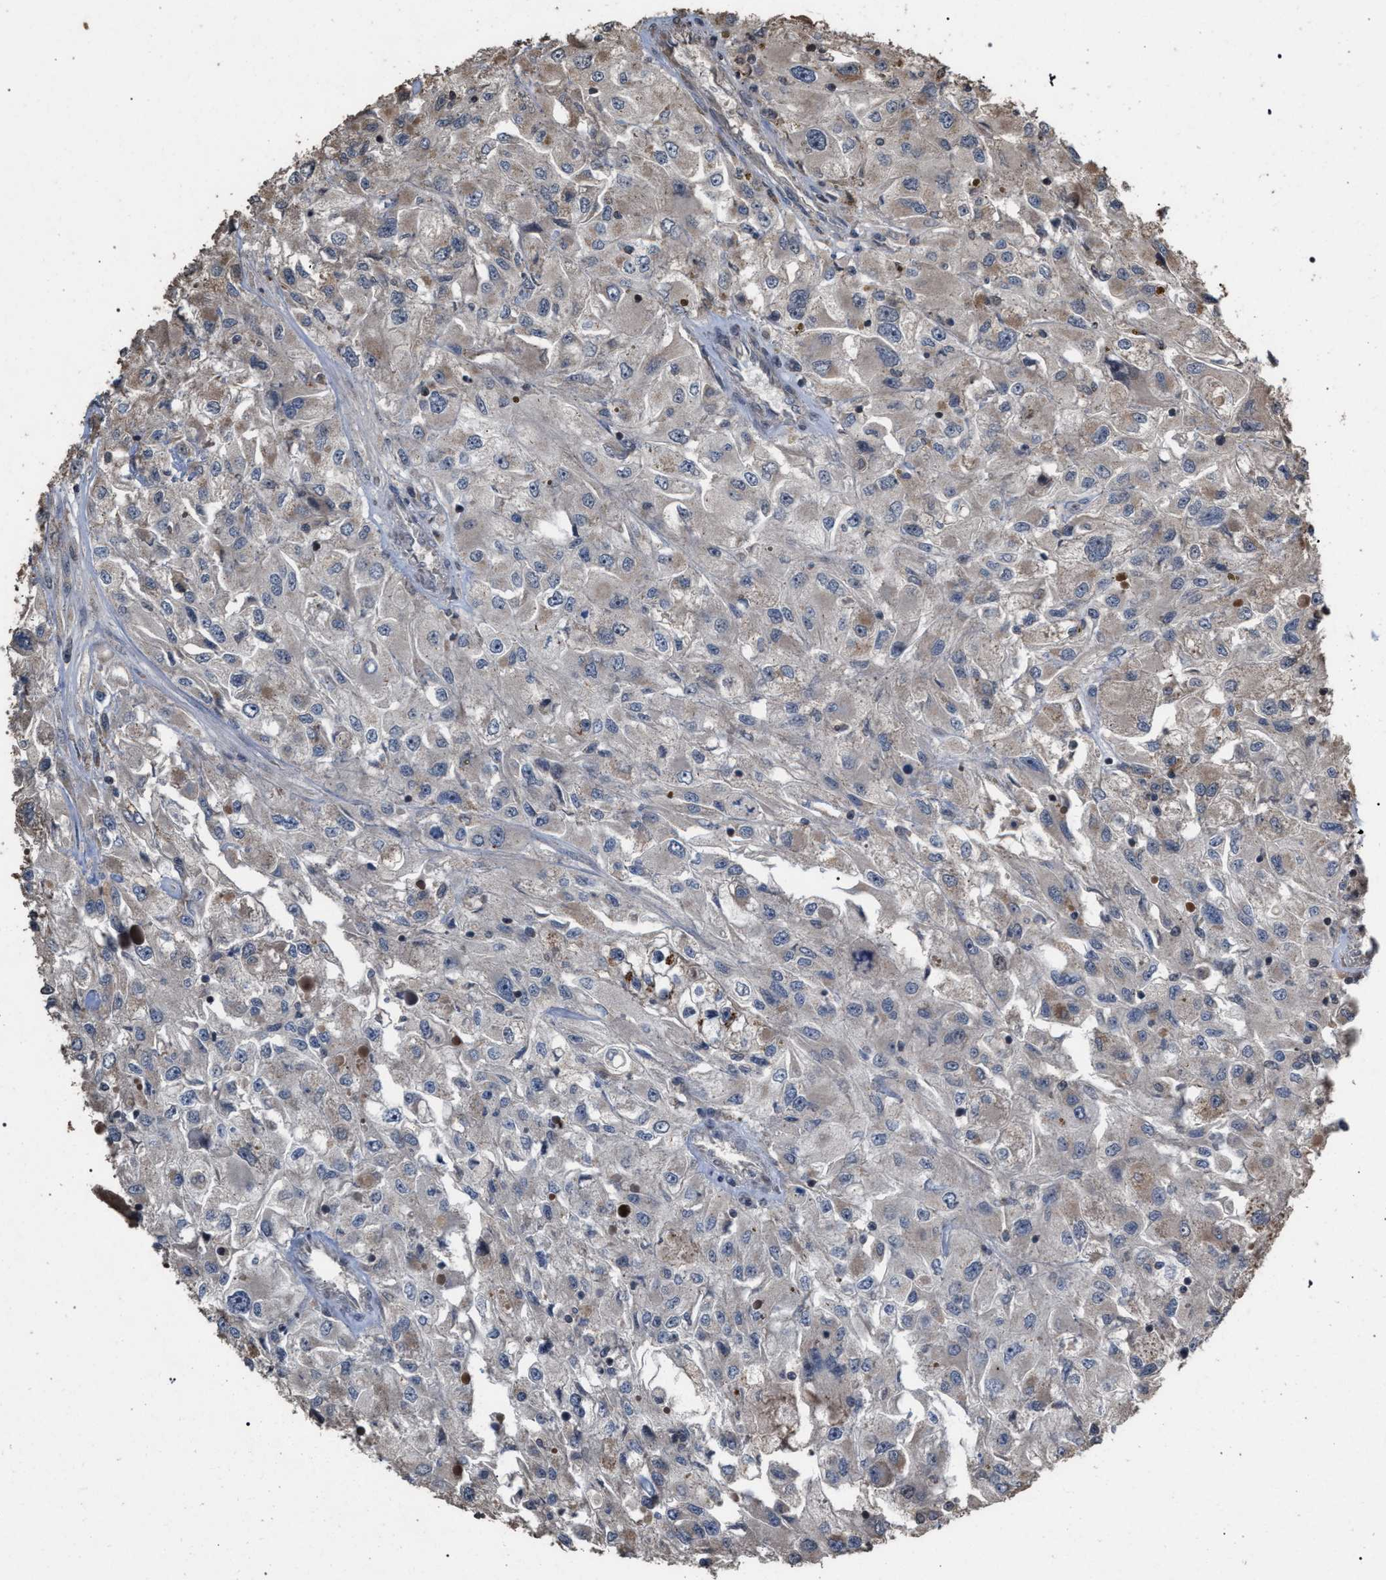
{"staining": {"intensity": "weak", "quantity": "<25%", "location": "cytoplasmic/membranous"}, "tissue": "renal cancer", "cell_type": "Tumor cells", "image_type": "cancer", "snomed": [{"axis": "morphology", "description": "Adenocarcinoma, NOS"}, {"axis": "topography", "description": "Kidney"}], "caption": "Renal cancer was stained to show a protein in brown. There is no significant positivity in tumor cells.", "gene": "NAA35", "patient": {"sex": "female", "age": 52}}